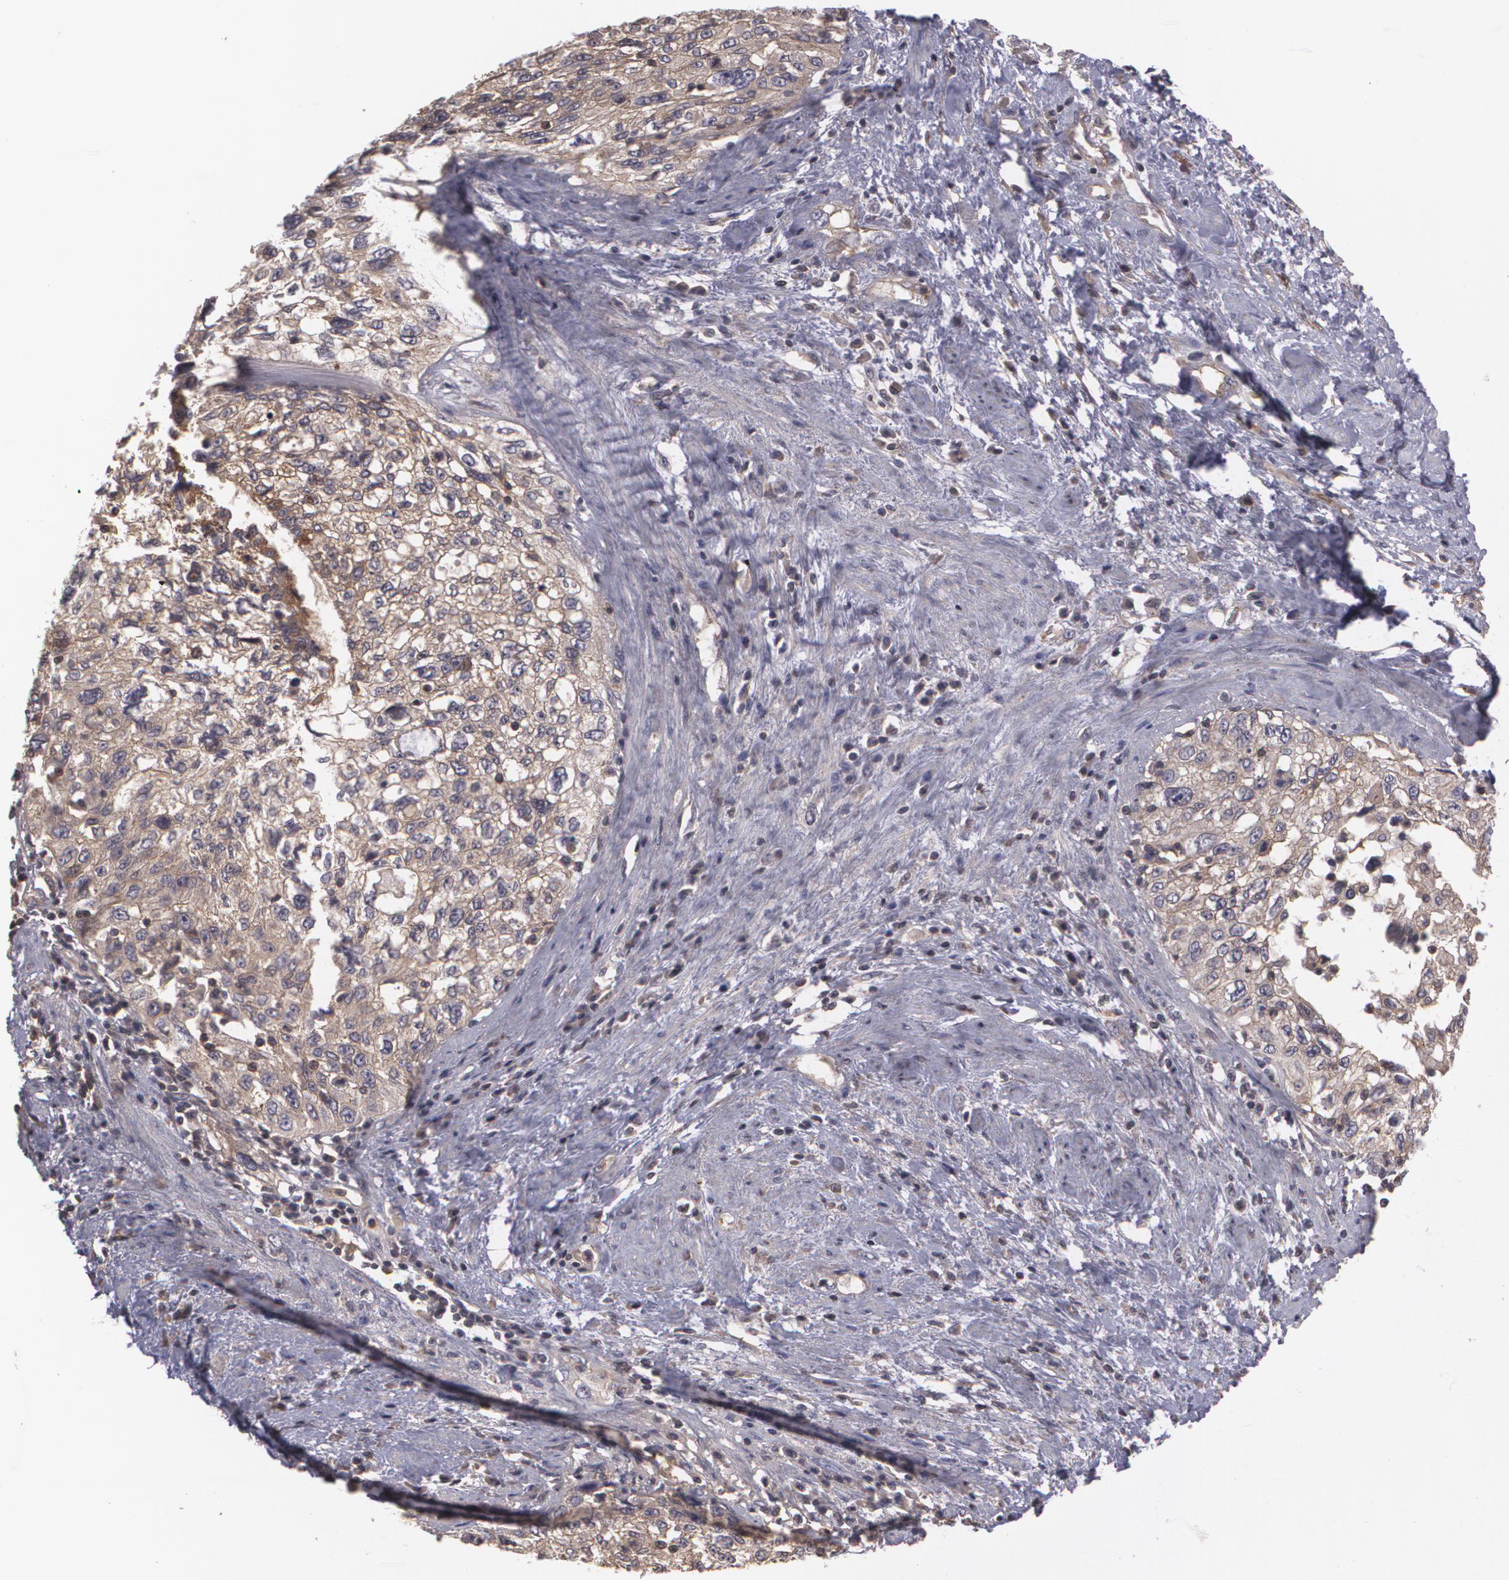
{"staining": {"intensity": "weak", "quantity": ">75%", "location": "cytoplasmic/membranous"}, "tissue": "cervical cancer", "cell_type": "Tumor cells", "image_type": "cancer", "snomed": [{"axis": "morphology", "description": "Squamous cell carcinoma, NOS"}, {"axis": "topography", "description": "Cervix"}], "caption": "A histopathology image of human squamous cell carcinoma (cervical) stained for a protein displays weak cytoplasmic/membranous brown staining in tumor cells. The staining was performed using DAB, with brown indicating positive protein expression. Nuclei are stained blue with hematoxylin.", "gene": "HRAS", "patient": {"sex": "female", "age": 57}}